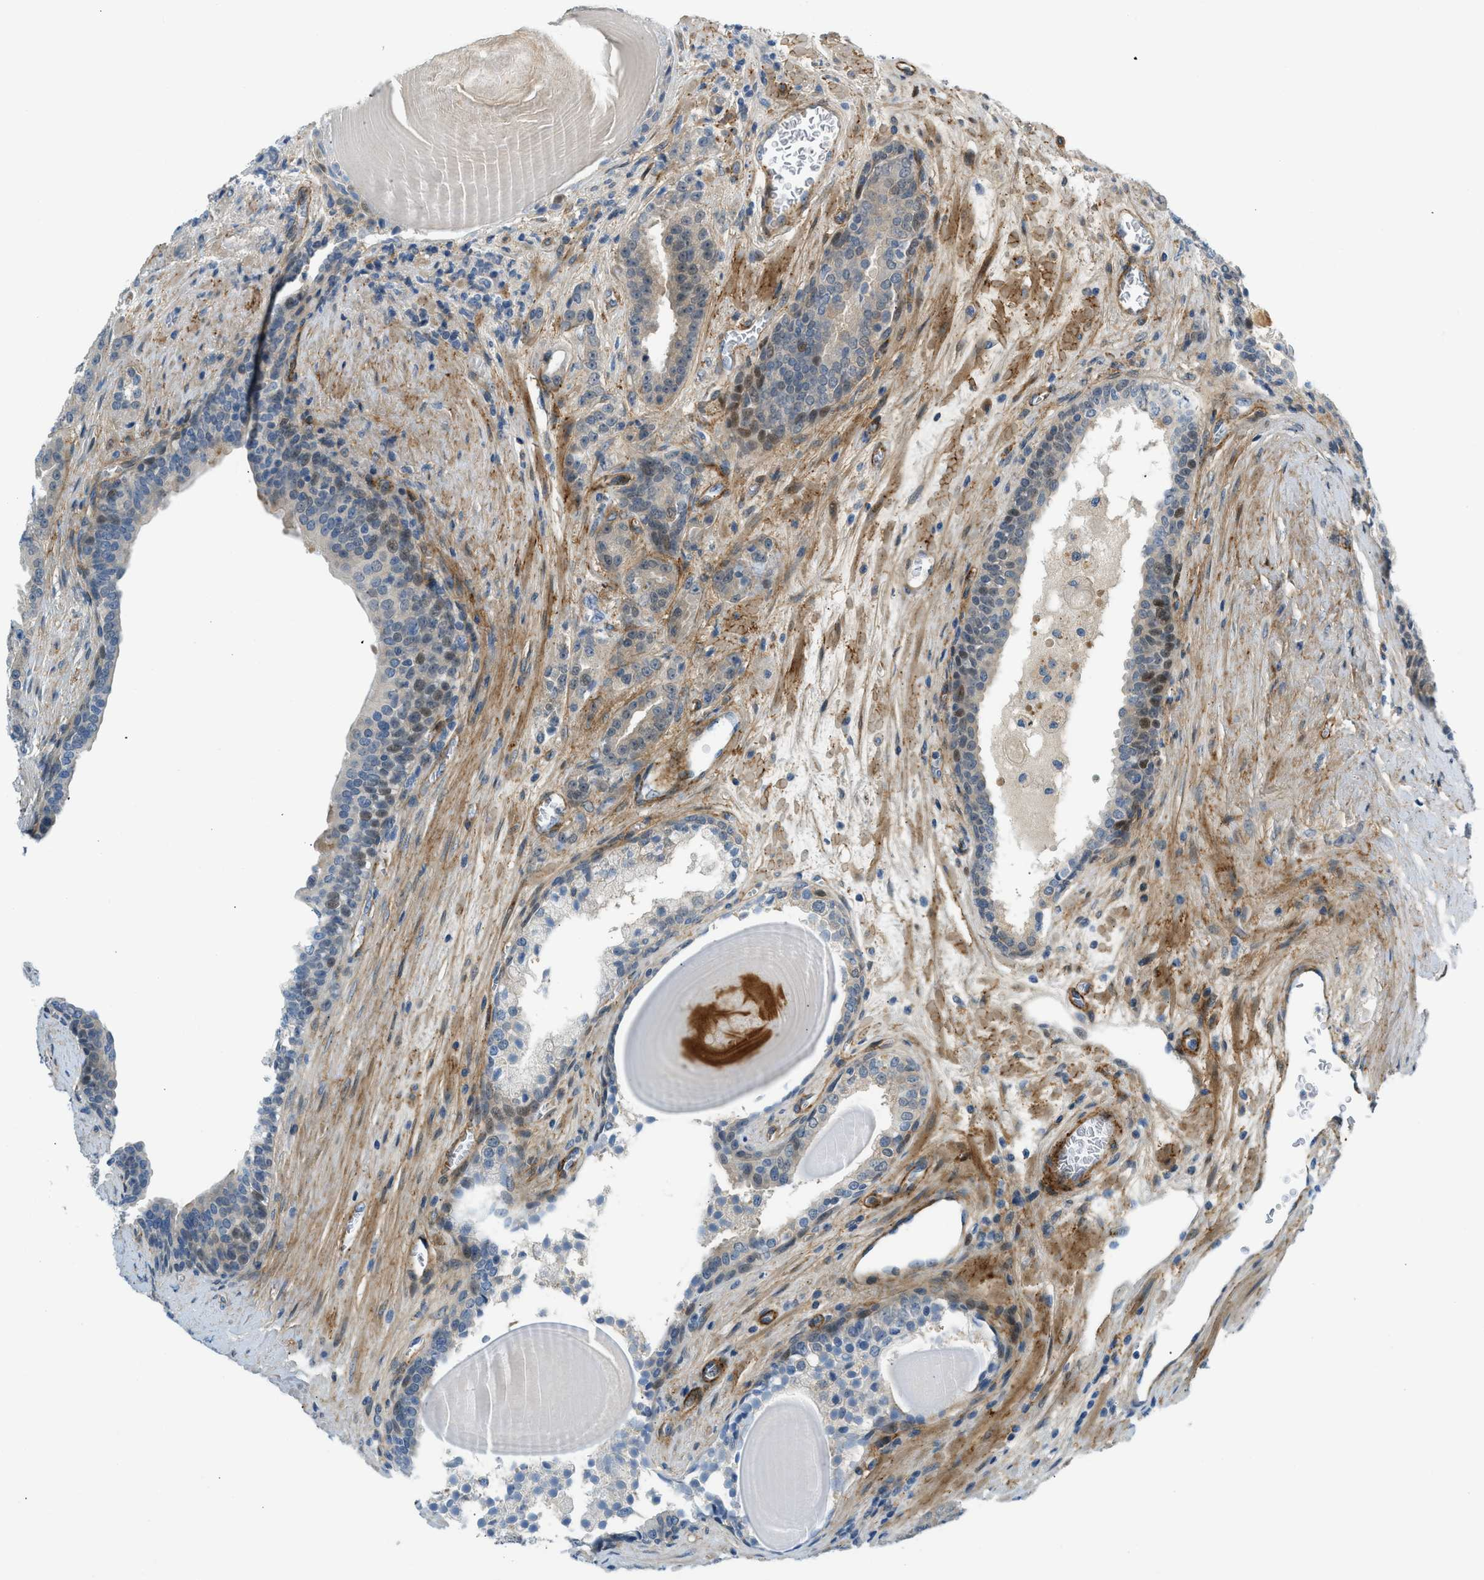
{"staining": {"intensity": "weak", "quantity": "25%-75%", "location": "cytoplasmic/membranous"}, "tissue": "prostate cancer", "cell_type": "Tumor cells", "image_type": "cancer", "snomed": [{"axis": "morphology", "description": "Adenocarcinoma, High grade"}, {"axis": "topography", "description": "Prostate"}], "caption": "IHC image of prostate cancer stained for a protein (brown), which demonstrates low levels of weak cytoplasmic/membranous staining in approximately 25%-75% of tumor cells.", "gene": "EDNRA", "patient": {"sex": "male", "age": 60}}